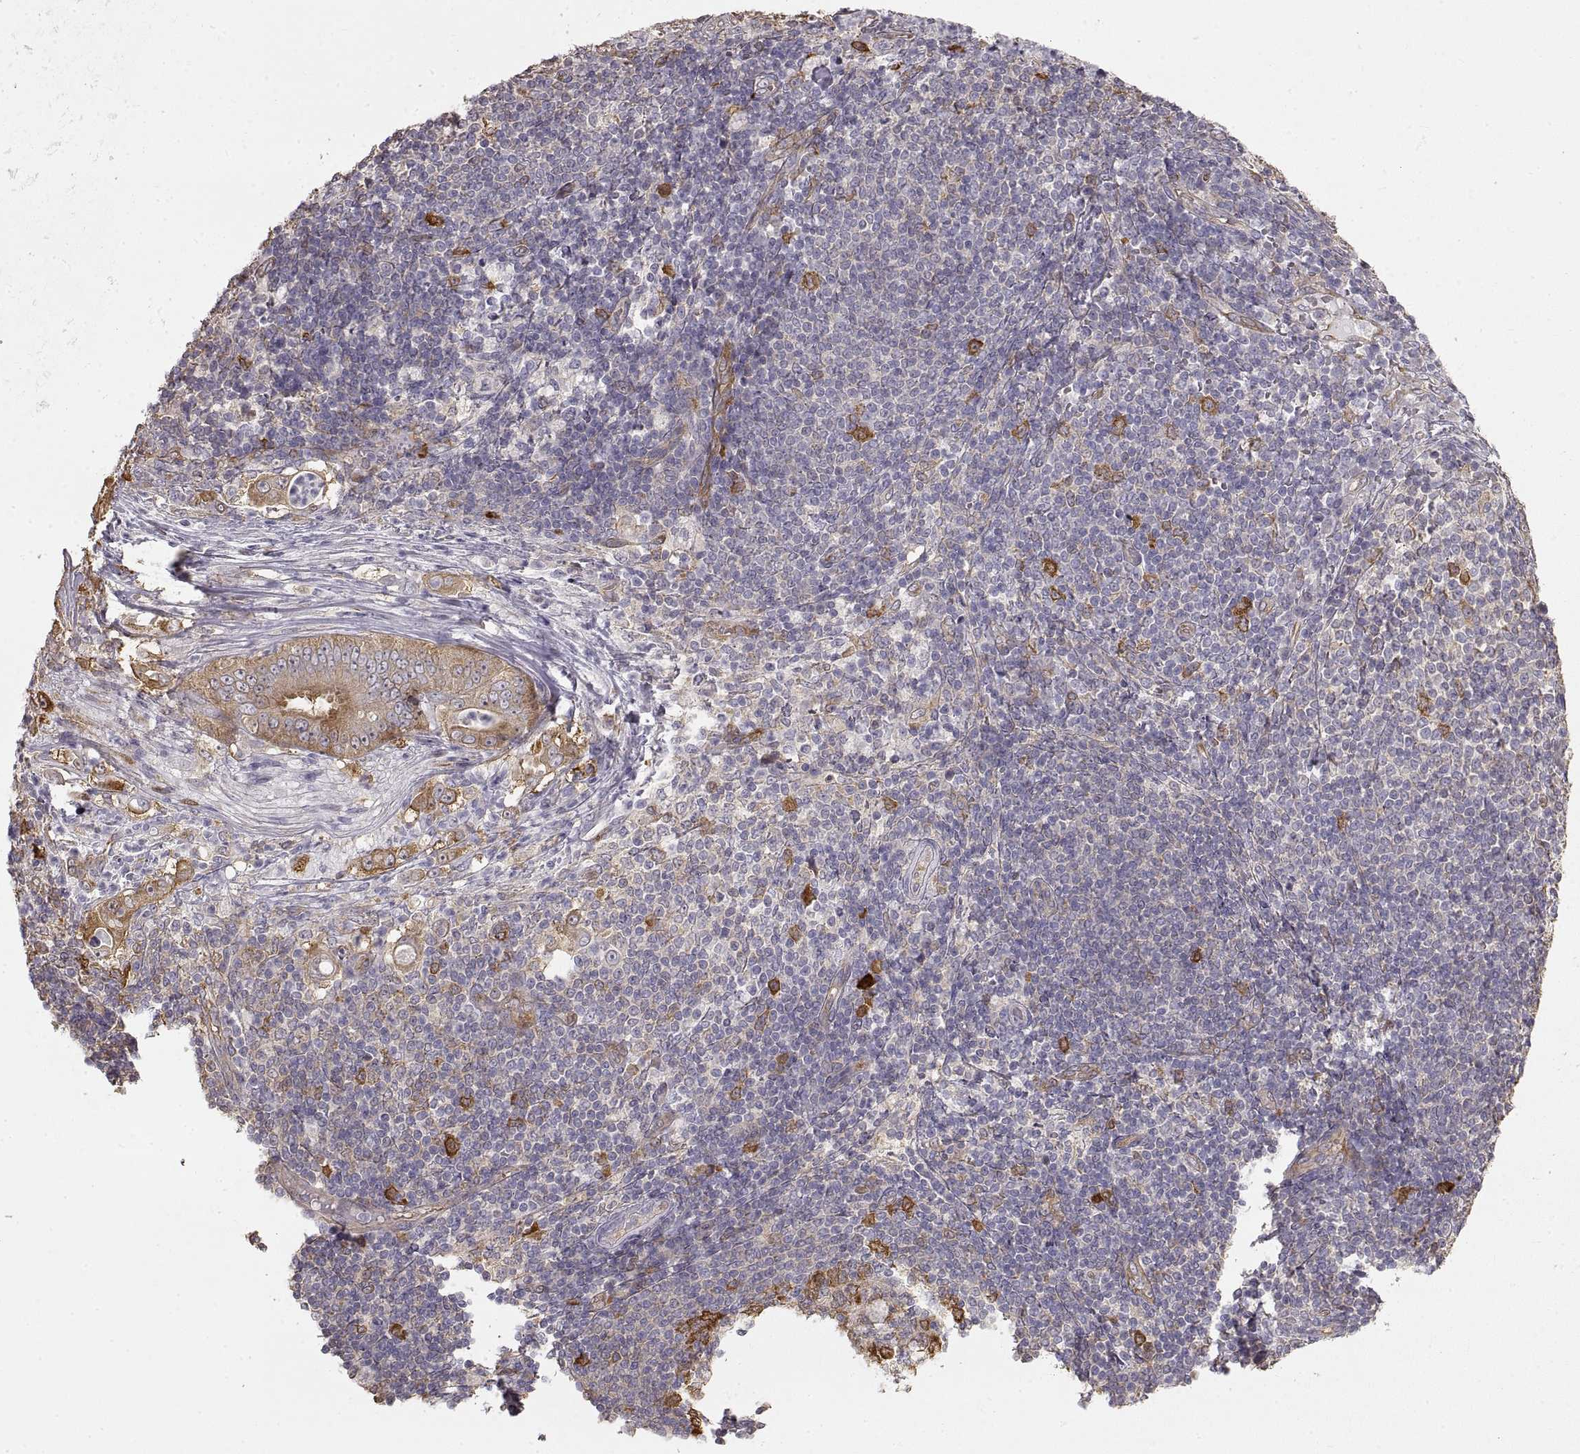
{"staining": {"intensity": "moderate", "quantity": ">75%", "location": "cytoplasmic/membranous"}, "tissue": "pancreatic cancer", "cell_type": "Tumor cells", "image_type": "cancer", "snomed": [{"axis": "morphology", "description": "Adenocarcinoma, NOS"}, {"axis": "topography", "description": "Pancreas"}], "caption": "Pancreatic adenocarcinoma tissue exhibits moderate cytoplasmic/membranous expression in approximately >75% of tumor cells, visualized by immunohistochemistry.", "gene": "HSP90AB1", "patient": {"sex": "male", "age": 71}}